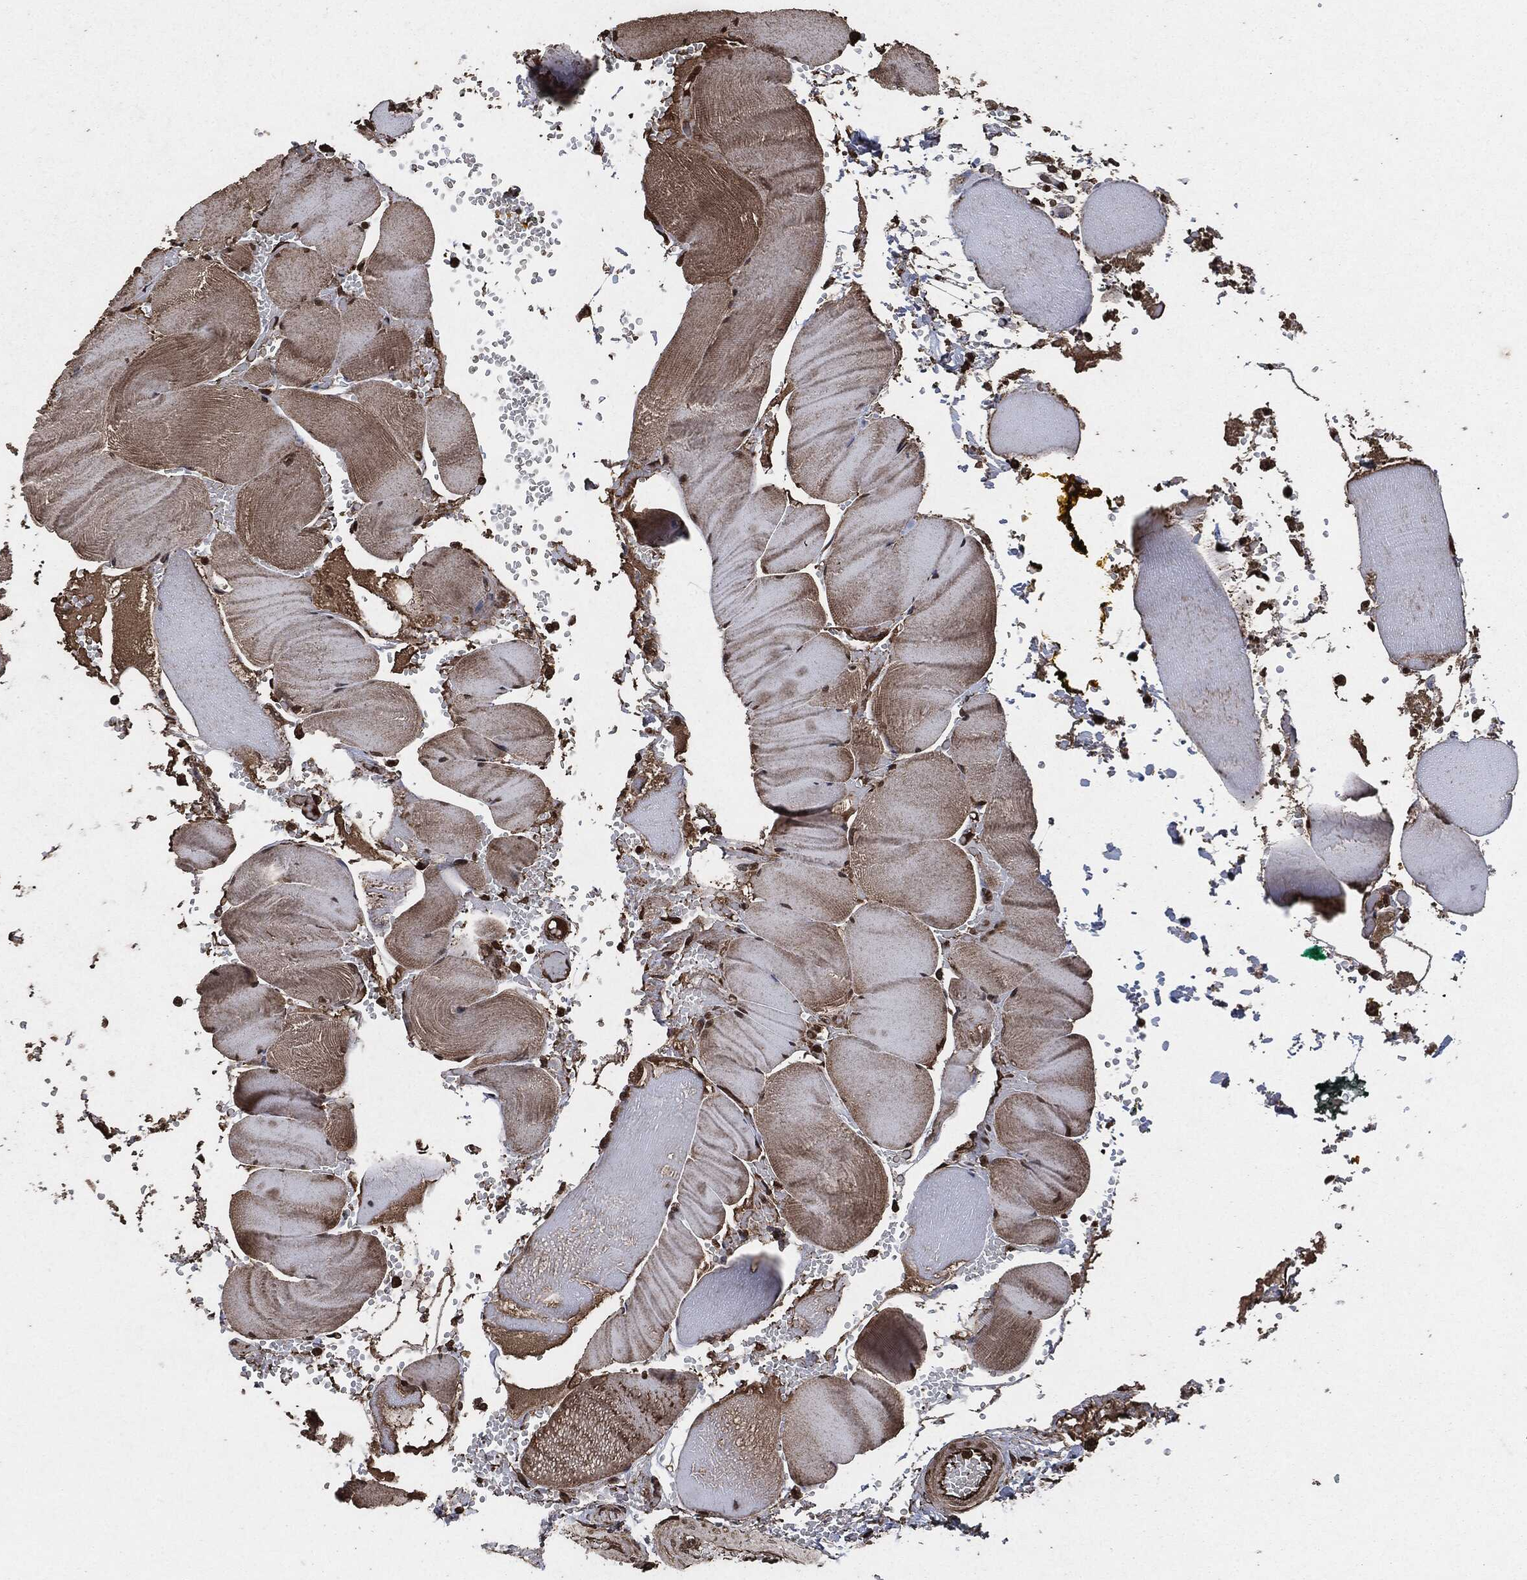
{"staining": {"intensity": "strong", "quantity": ">75%", "location": "nuclear"}, "tissue": "skeletal muscle", "cell_type": "Myocytes", "image_type": "normal", "snomed": [{"axis": "morphology", "description": "Normal tissue, NOS"}, {"axis": "topography", "description": "Skeletal muscle"}], "caption": "Skeletal muscle stained with a brown dye shows strong nuclear positive staining in about >75% of myocytes.", "gene": "EGFR", "patient": {"sex": "male", "age": 56}}